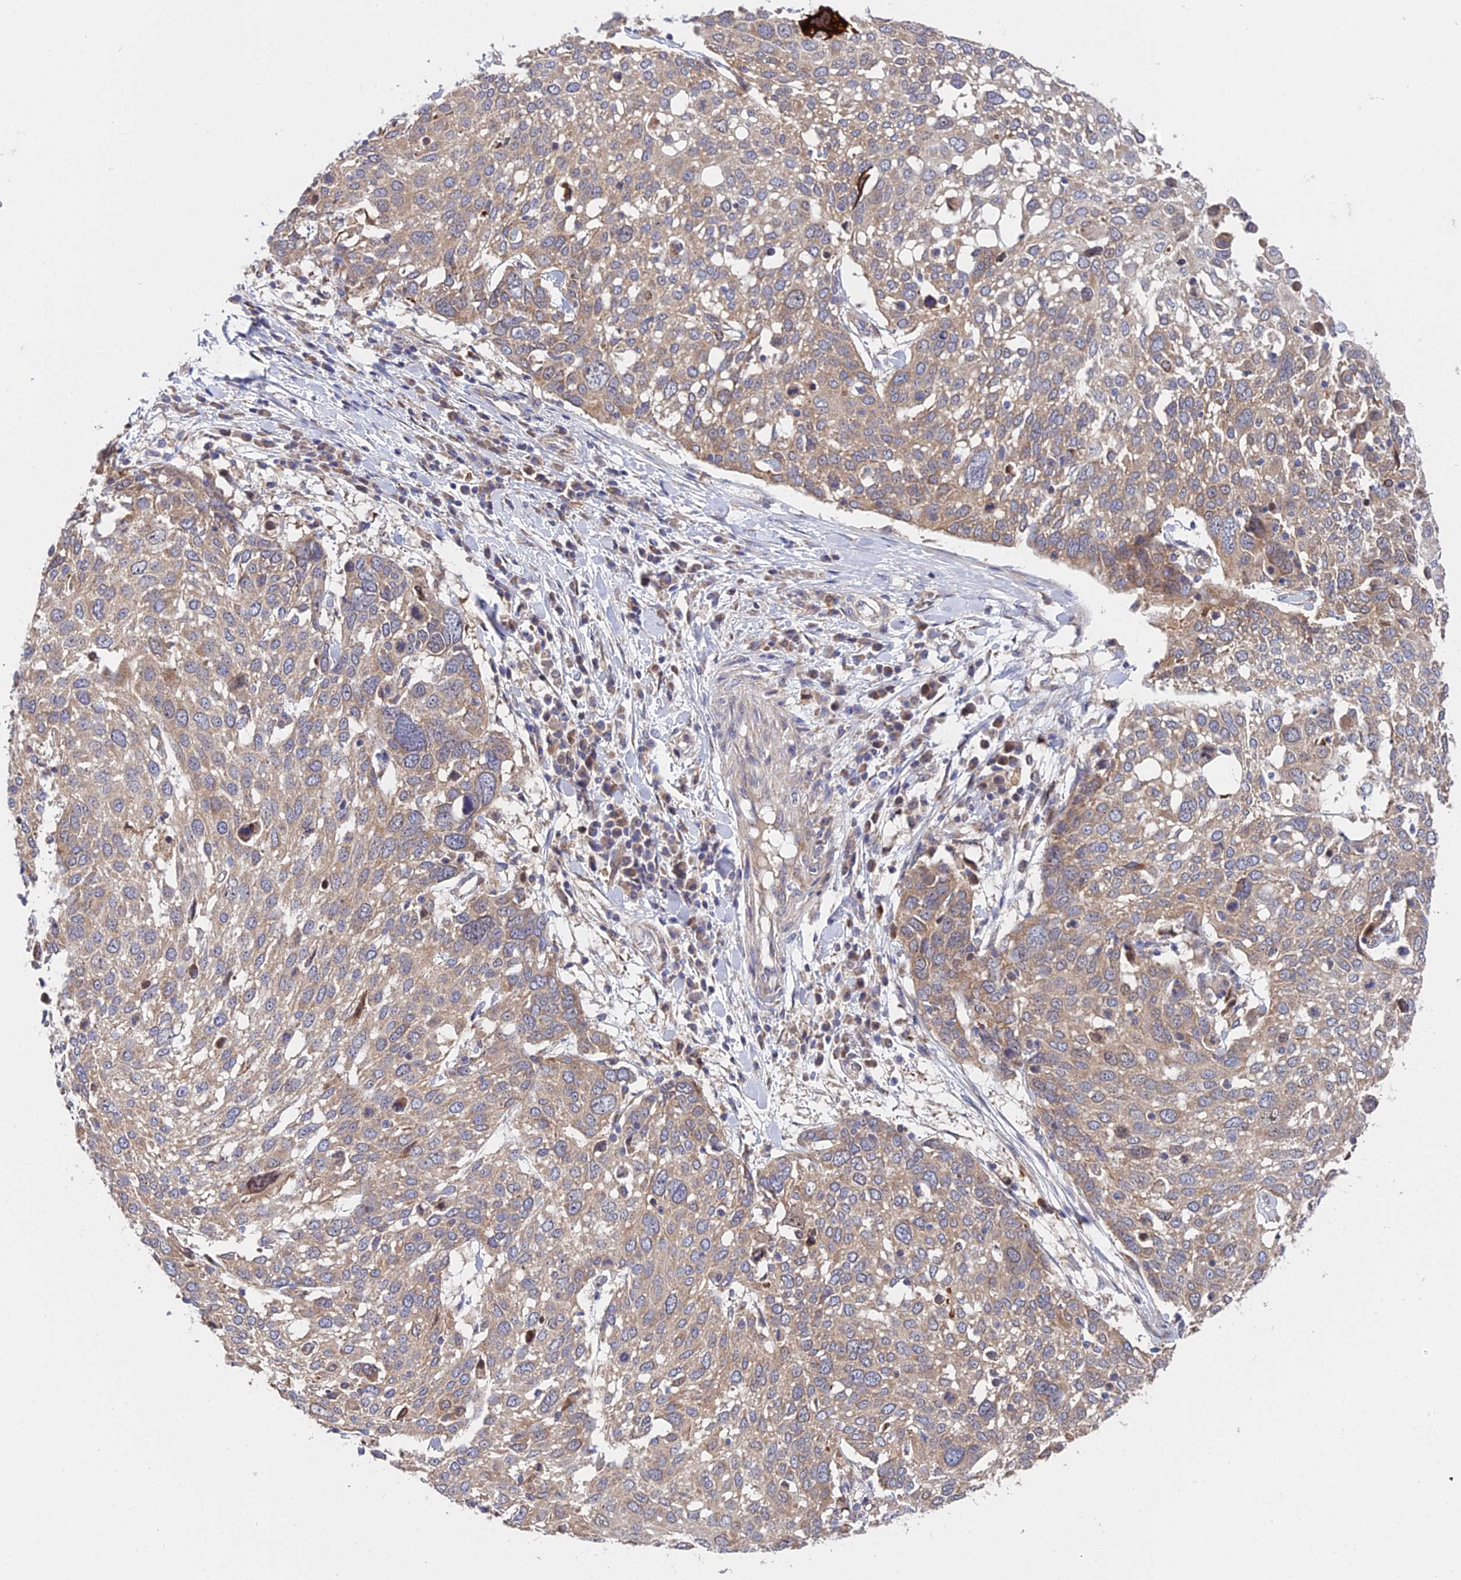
{"staining": {"intensity": "weak", "quantity": ">75%", "location": "cytoplasmic/membranous"}, "tissue": "lung cancer", "cell_type": "Tumor cells", "image_type": "cancer", "snomed": [{"axis": "morphology", "description": "Squamous cell carcinoma, NOS"}, {"axis": "topography", "description": "Lung"}], "caption": "This is an image of immunohistochemistry (IHC) staining of squamous cell carcinoma (lung), which shows weak staining in the cytoplasmic/membranous of tumor cells.", "gene": "CDC37L1", "patient": {"sex": "male", "age": 65}}